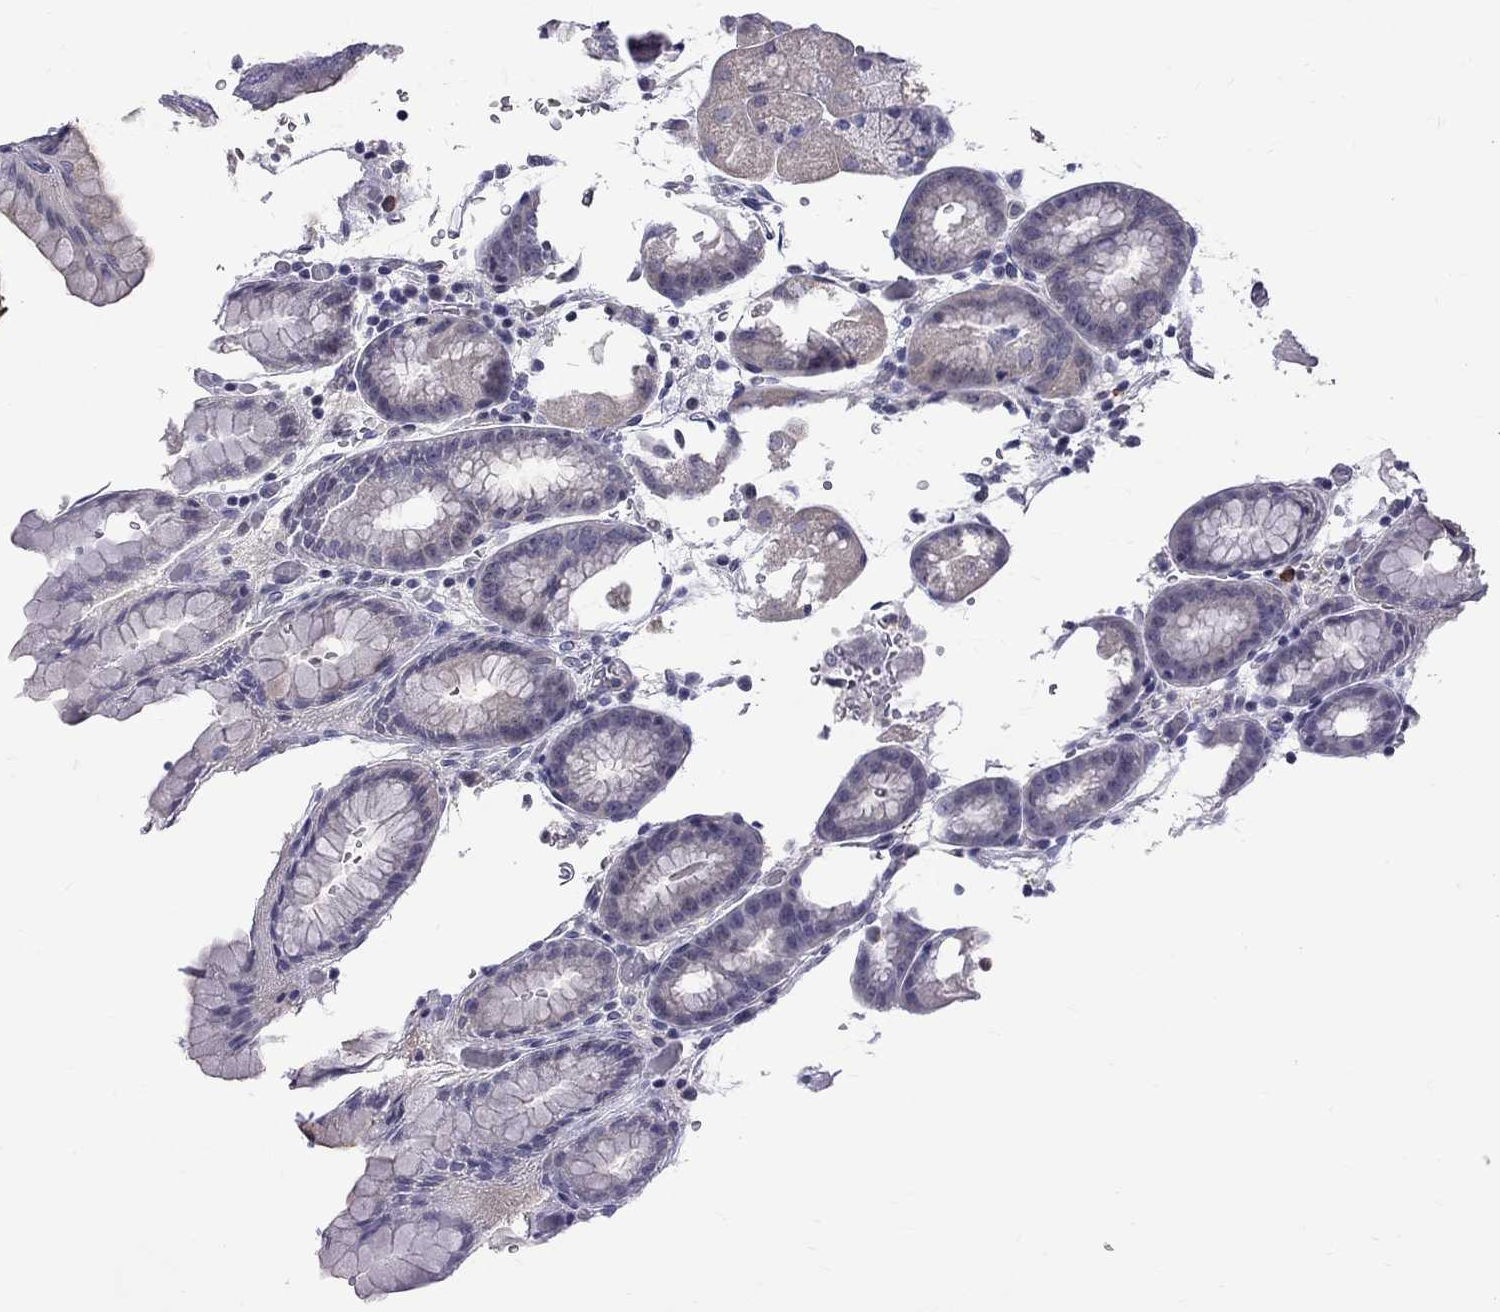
{"staining": {"intensity": "negative", "quantity": "none", "location": "none"}, "tissue": "stomach", "cell_type": "Glandular cells", "image_type": "normal", "snomed": [{"axis": "morphology", "description": "Normal tissue, NOS"}, {"axis": "topography", "description": "Stomach, upper"}, {"axis": "topography", "description": "Stomach"}, {"axis": "topography", "description": "Stomach, lower"}], "caption": "DAB immunohistochemical staining of normal human stomach reveals no significant positivity in glandular cells.", "gene": "RTL9", "patient": {"sex": "male", "age": 62}}